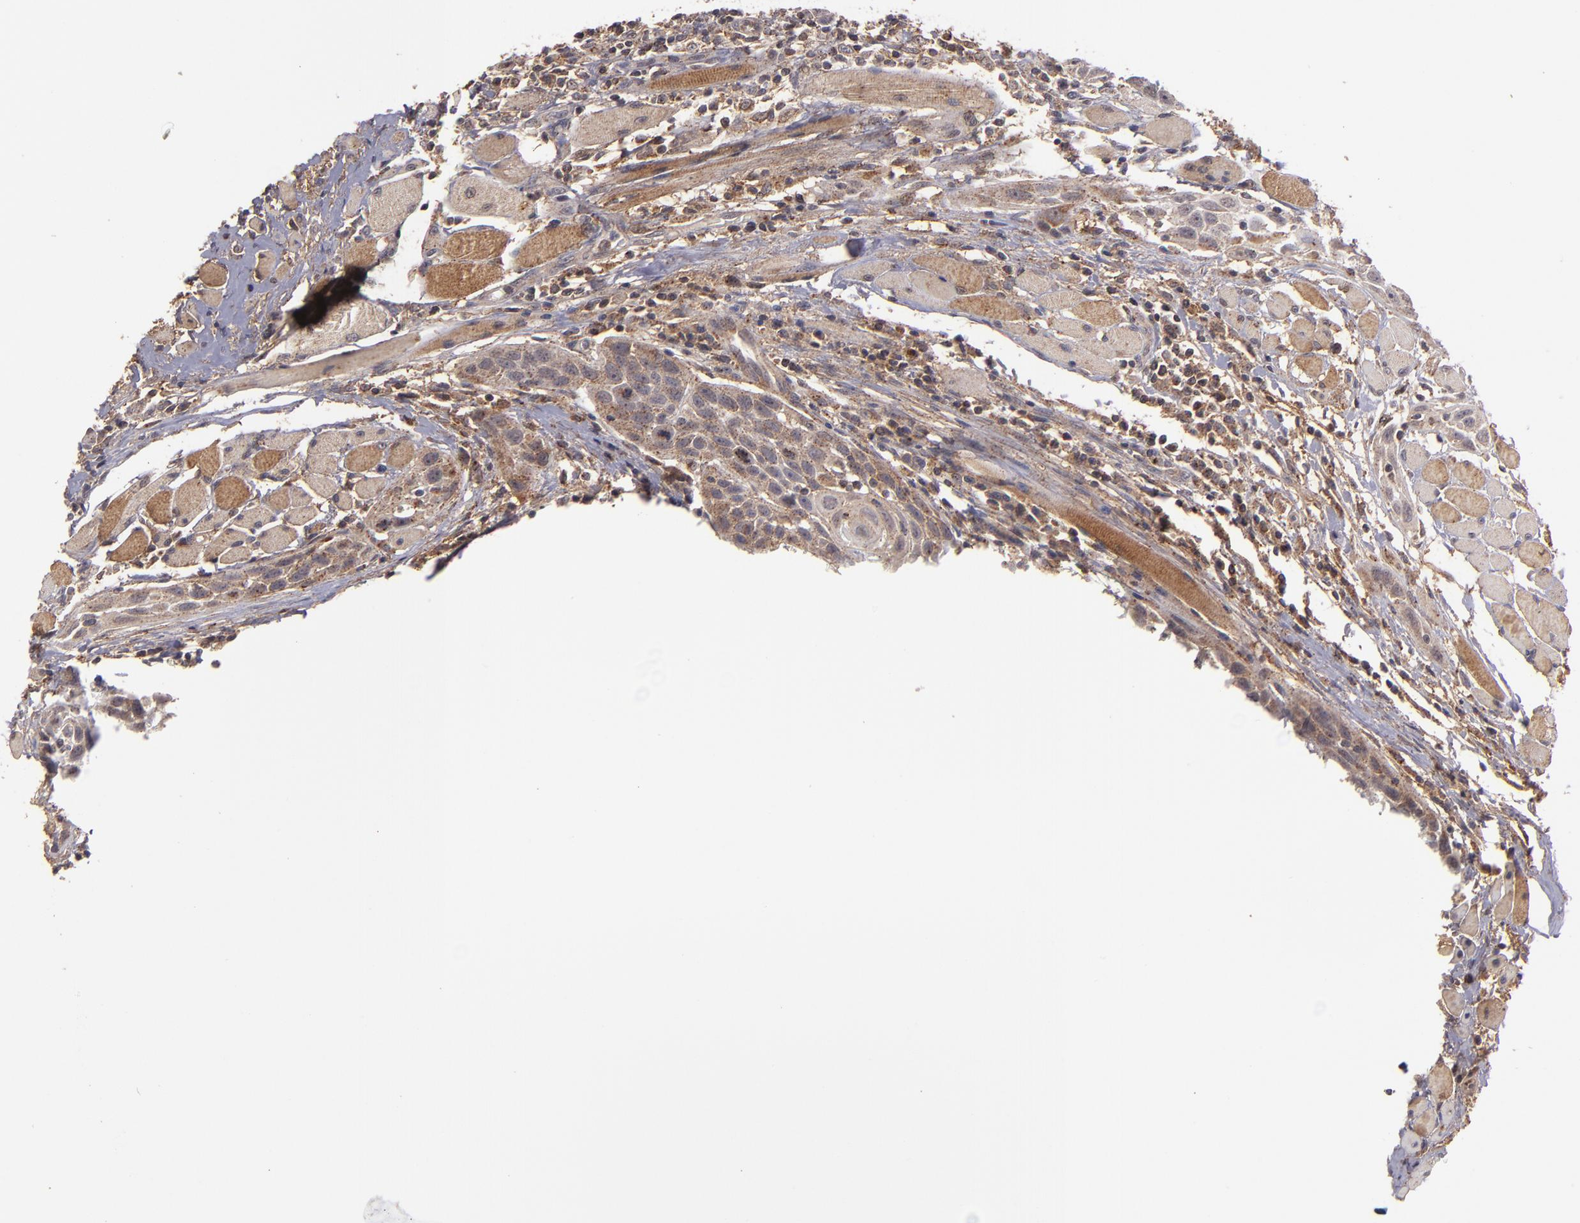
{"staining": {"intensity": "moderate", "quantity": "25%-75%", "location": "cytoplasmic/membranous"}, "tissue": "head and neck cancer", "cell_type": "Tumor cells", "image_type": "cancer", "snomed": [{"axis": "morphology", "description": "Squamous cell carcinoma, NOS"}, {"axis": "topography", "description": "Oral tissue"}, {"axis": "topography", "description": "Head-Neck"}], "caption": "Head and neck cancer was stained to show a protein in brown. There is medium levels of moderate cytoplasmic/membranous expression in approximately 25%-75% of tumor cells.", "gene": "ZFYVE1", "patient": {"sex": "female", "age": 50}}